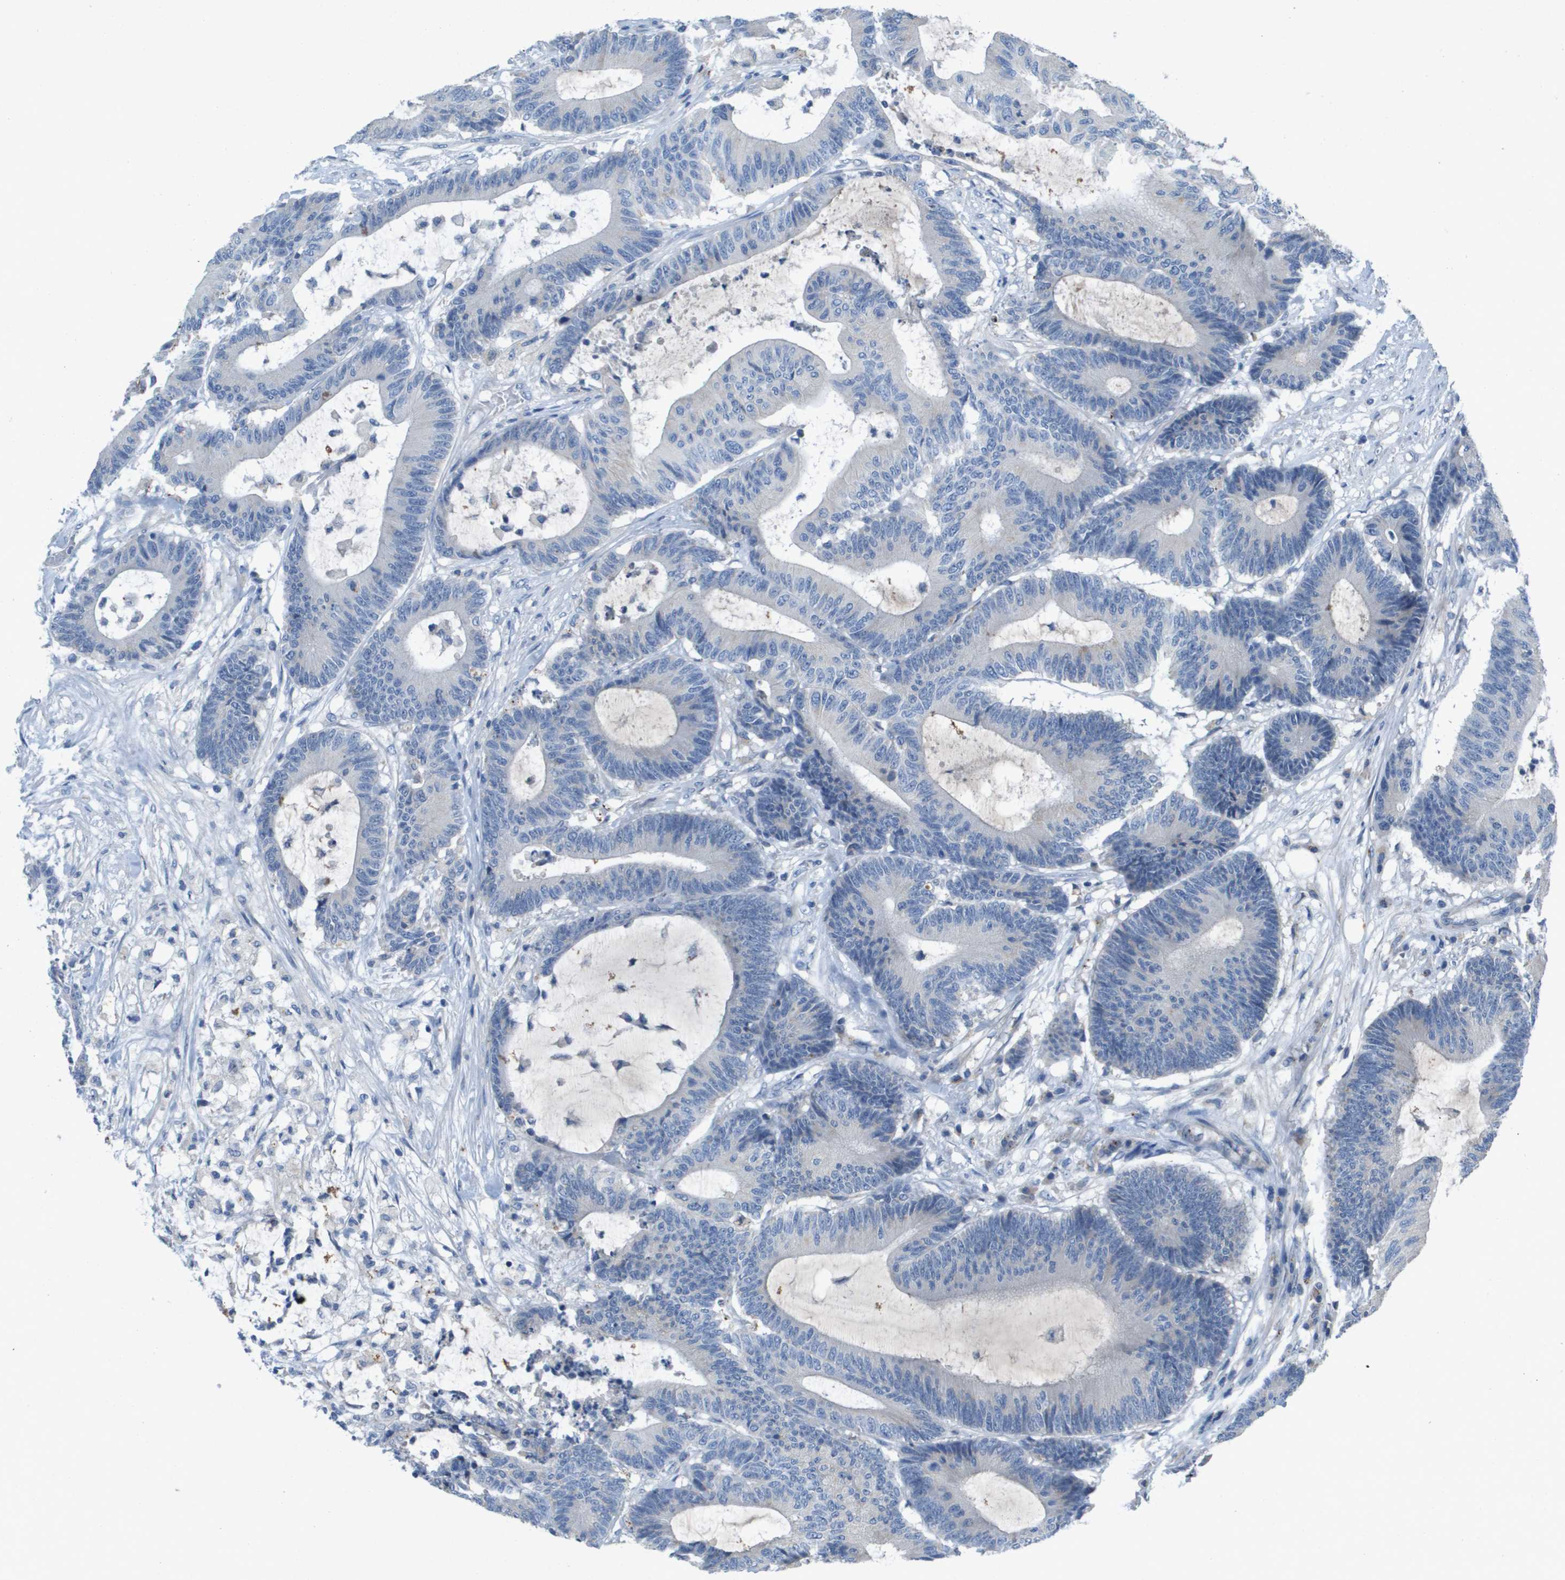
{"staining": {"intensity": "negative", "quantity": "none", "location": "none"}, "tissue": "colorectal cancer", "cell_type": "Tumor cells", "image_type": "cancer", "snomed": [{"axis": "morphology", "description": "Adenocarcinoma, NOS"}, {"axis": "topography", "description": "Colon"}], "caption": "Protein analysis of colorectal adenocarcinoma demonstrates no significant staining in tumor cells. Brightfield microscopy of immunohistochemistry (IHC) stained with DAB (3,3'-diaminobenzidine) (brown) and hematoxylin (blue), captured at high magnification.", "gene": "B3GNT5", "patient": {"sex": "female", "age": 84}}